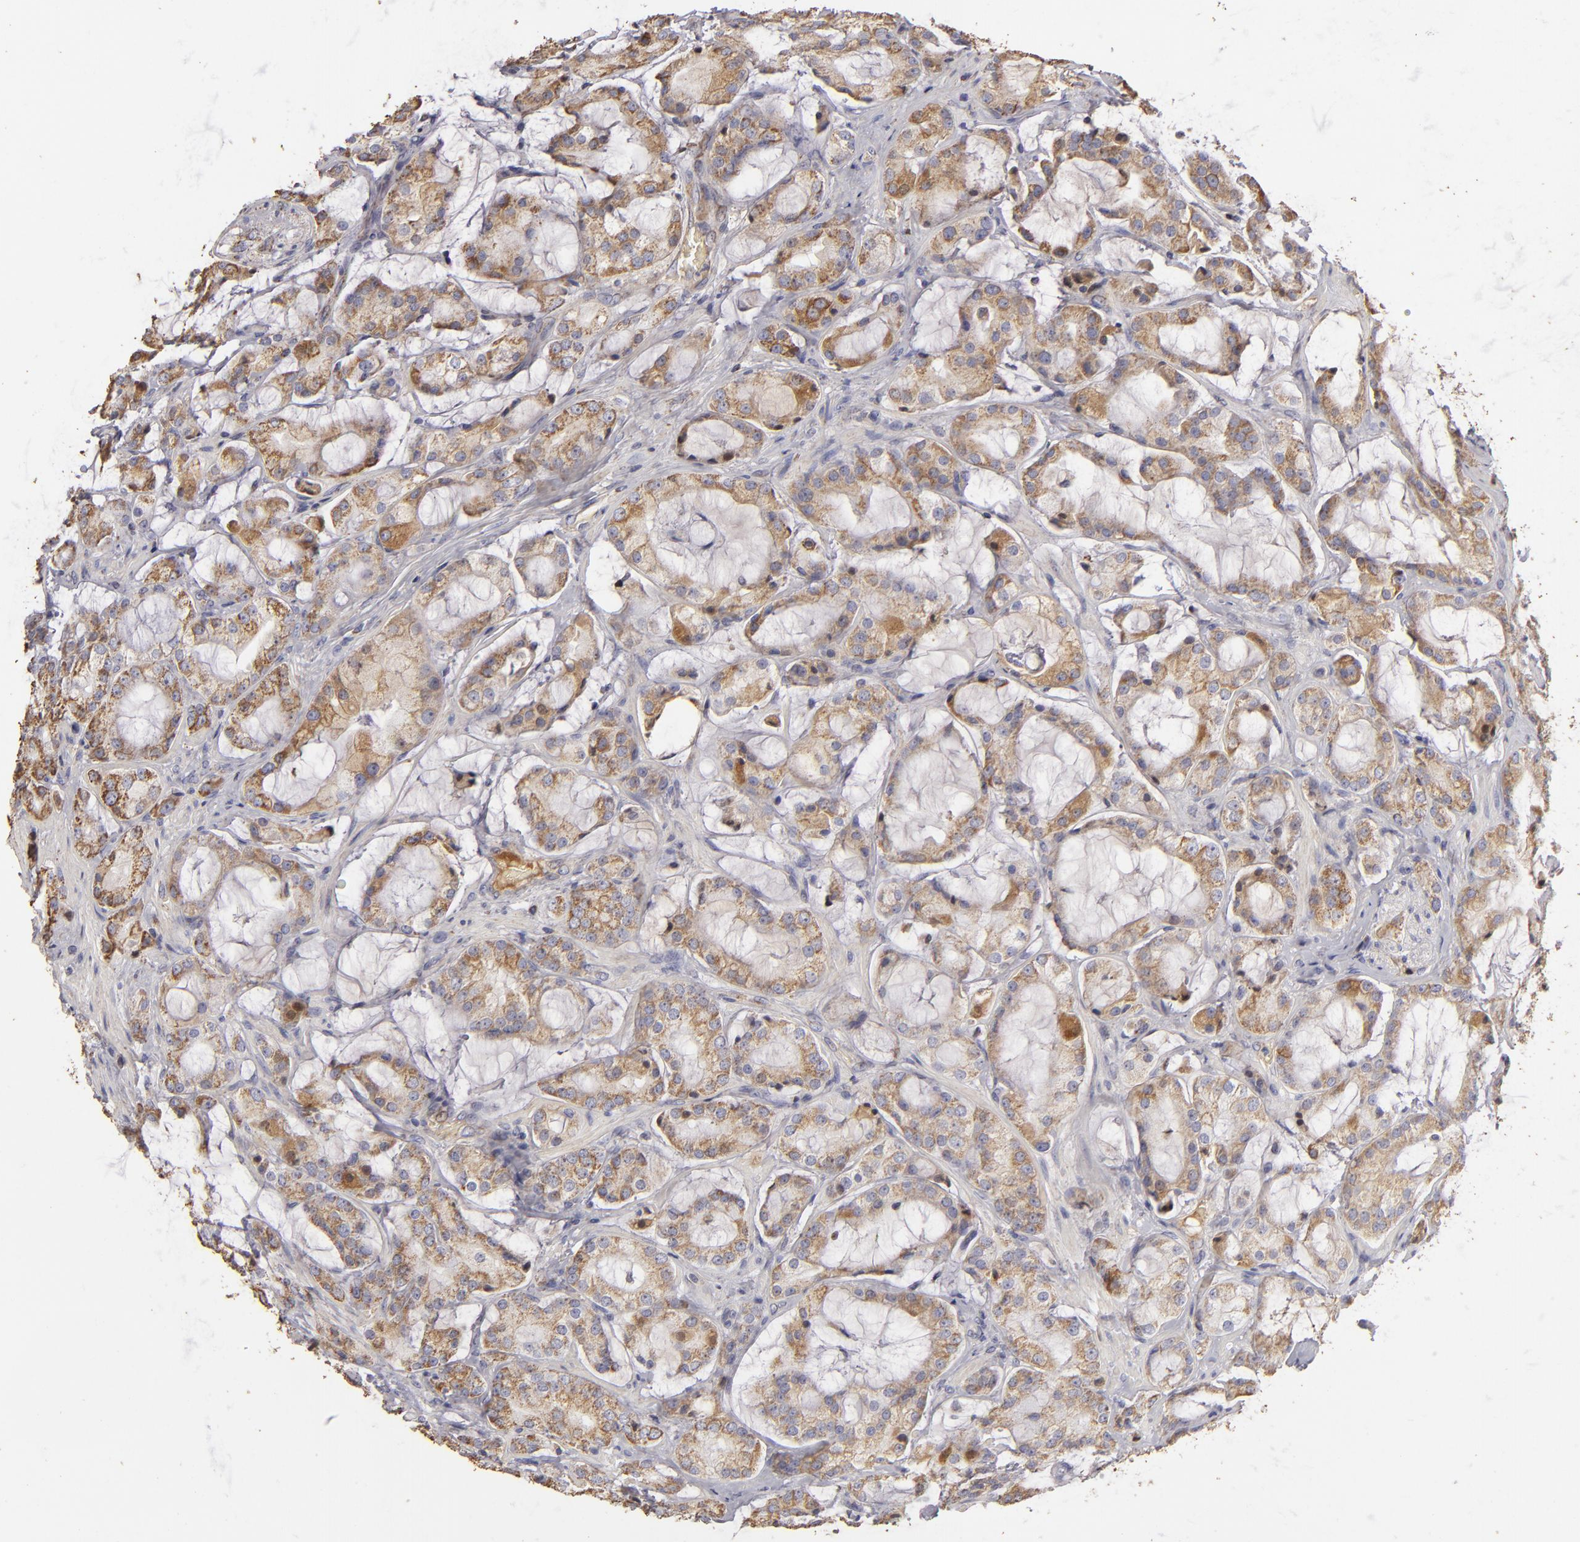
{"staining": {"intensity": "moderate", "quantity": ">75%", "location": "cytoplasmic/membranous"}, "tissue": "prostate cancer", "cell_type": "Tumor cells", "image_type": "cancer", "snomed": [{"axis": "morphology", "description": "Adenocarcinoma, Medium grade"}, {"axis": "topography", "description": "Prostate"}], "caption": "Prostate cancer stained for a protein (brown) demonstrates moderate cytoplasmic/membranous positive staining in approximately >75% of tumor cells.", "gene": "CFB", "patient": {"sex": "male", "age": 70}}